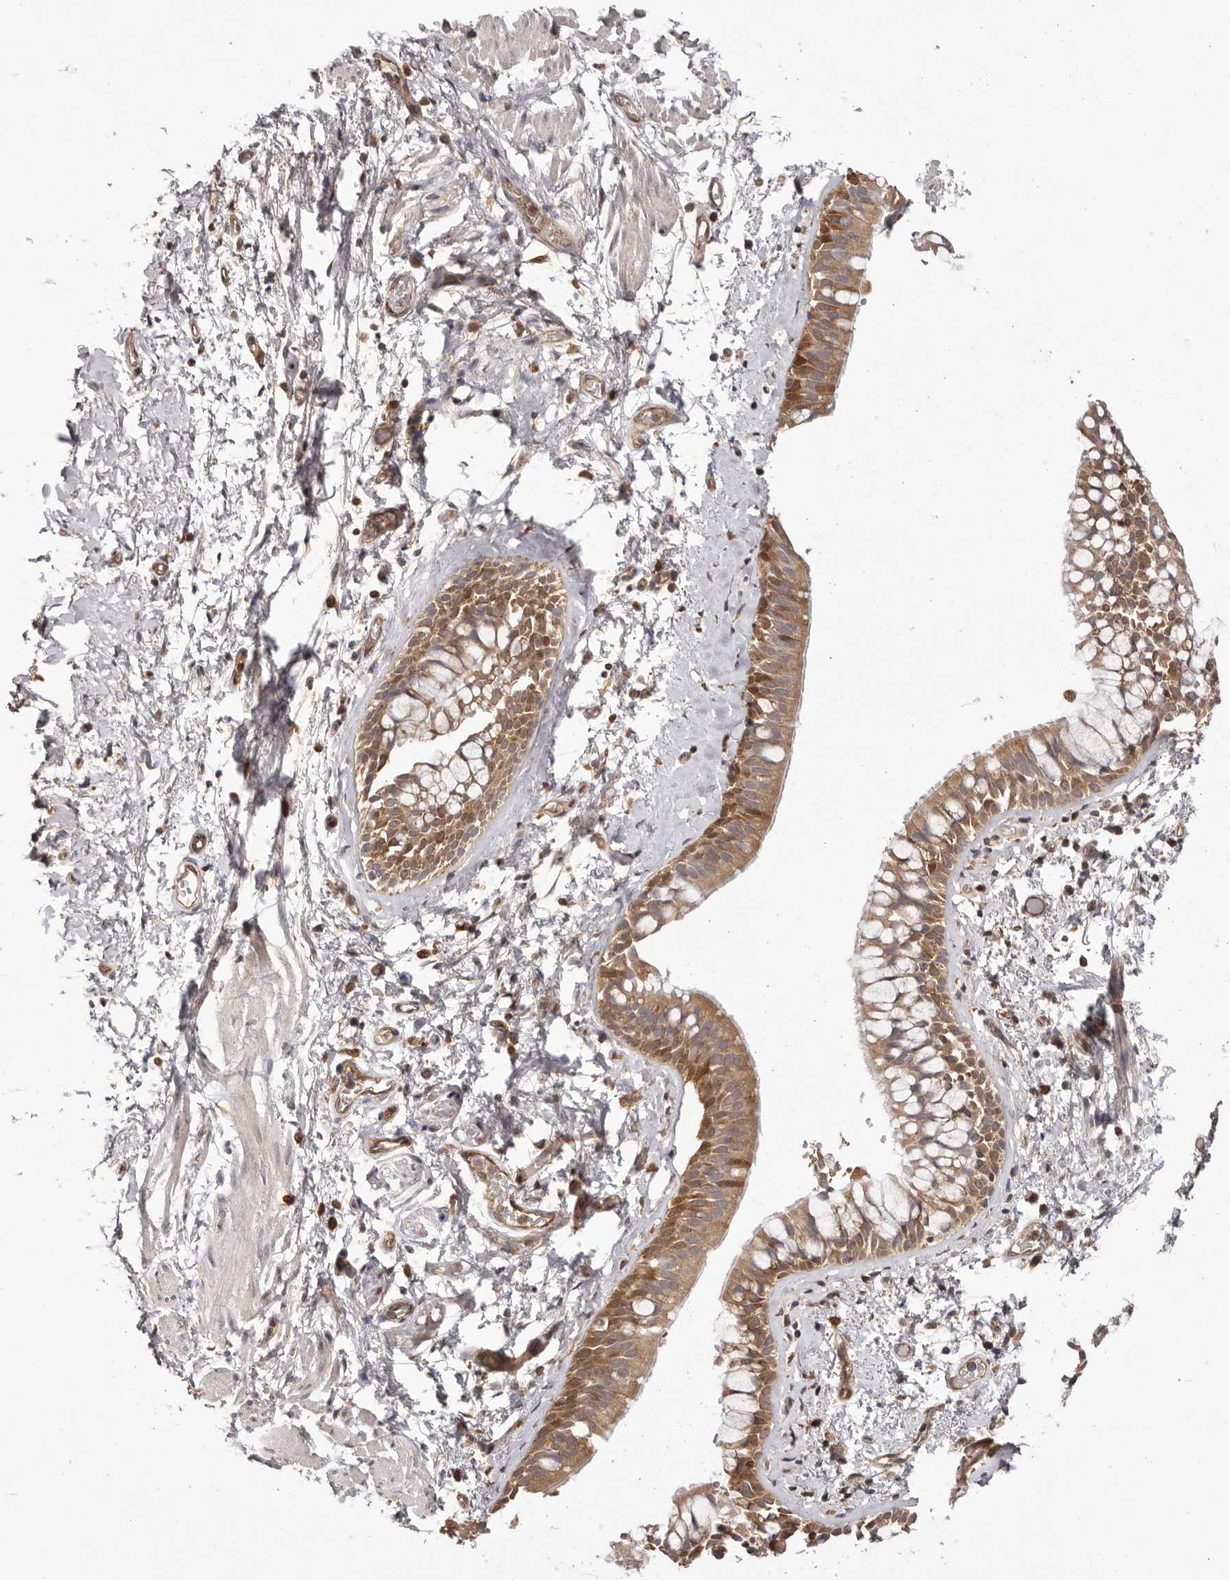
{"staining": {"intensity": "moderate", "quantity": ">75%", "location": "cytoplasmic/membranous"}, "tissue": "bronchus", "cell_type": "Respiratory epithelial cells", "image_type": "normal", "snomed": [{"axis": "morphology", "description": "Normal tissue, NOS"}, {"axis": "morphology", "description": "Inflammation, NOS"}, {"axis": "topography", "description": "Cartilage tissue"}, {"axis": "topography", "description": "Bronchus"}, {"axis": "topography", "description": "Lung"}], "caption": "Human bronchus stained for a protein (brown) demonstrates moderate cytoplasmic/membranous positive expression in about >75% of respiratory epithelial cells.", "gene": "UBR2", "patient": {"sex": "female", "age": 64}}